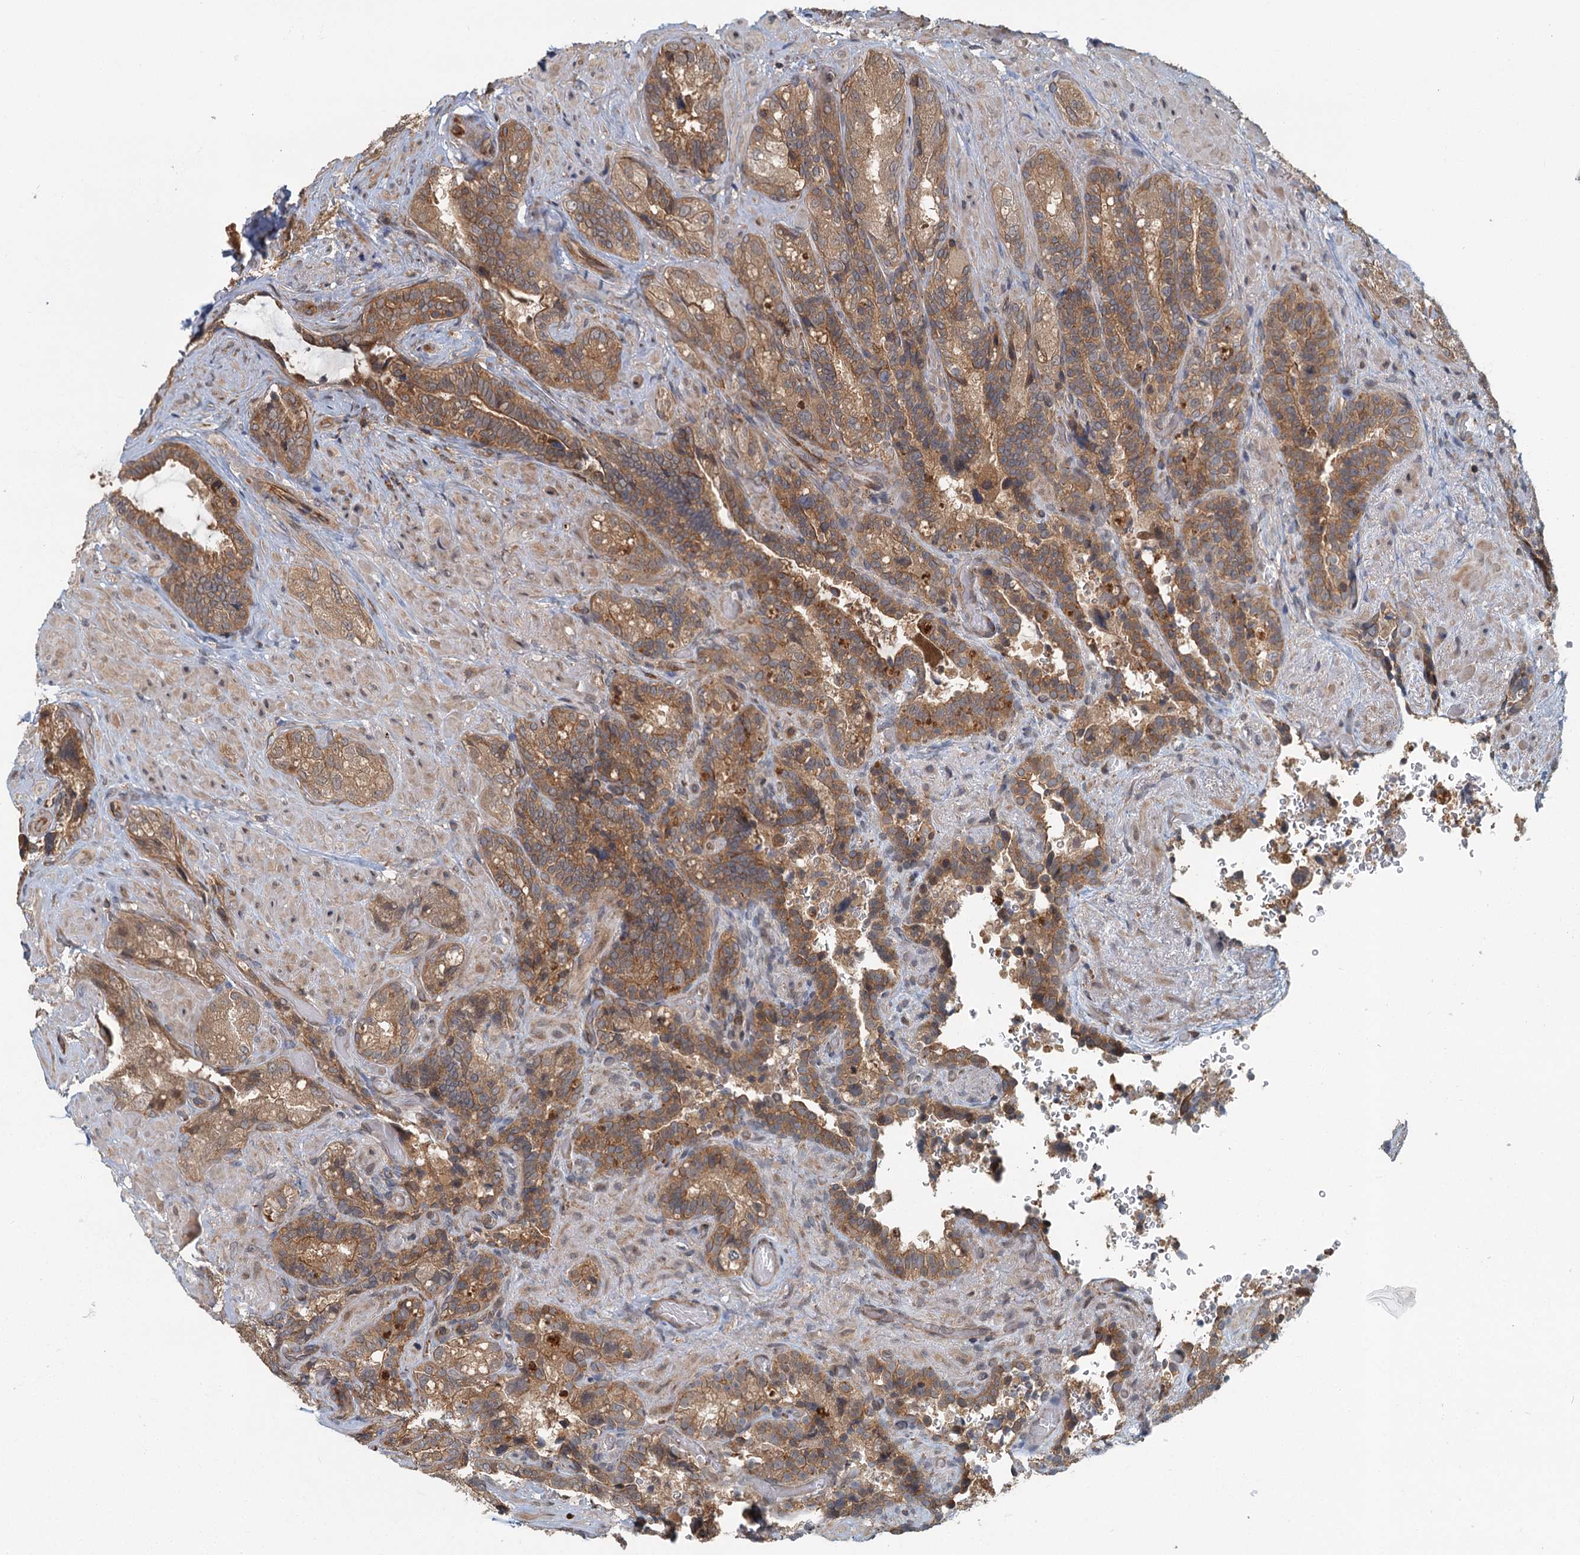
{"staining": {"intensity": "moderate", "quantity": ">75%", "location": "cytoplasmic/membranous"}, "tissue": "seminal vesicle", "cell_type": "Glandular cells", "image_type": "normal", "snomed": [{"axis": "morphology", "description": "Normal tissue, NOS"}, {"axis": "topography", "description": "Prostate and seminal vesicle, NOS"}, {"axis": "topography", "description": "Prostate"}, {"axis": "topography", "description": "Seminal veicle"}], "caption": "IHC (DAB) staining of benign seminal vesicle demonstrates moderate cytoplasmic/membranous protein positivity in about >75% of glandular cells.", "gene": "ZNF527", "patient": {"sex": "male", "age": 67}}